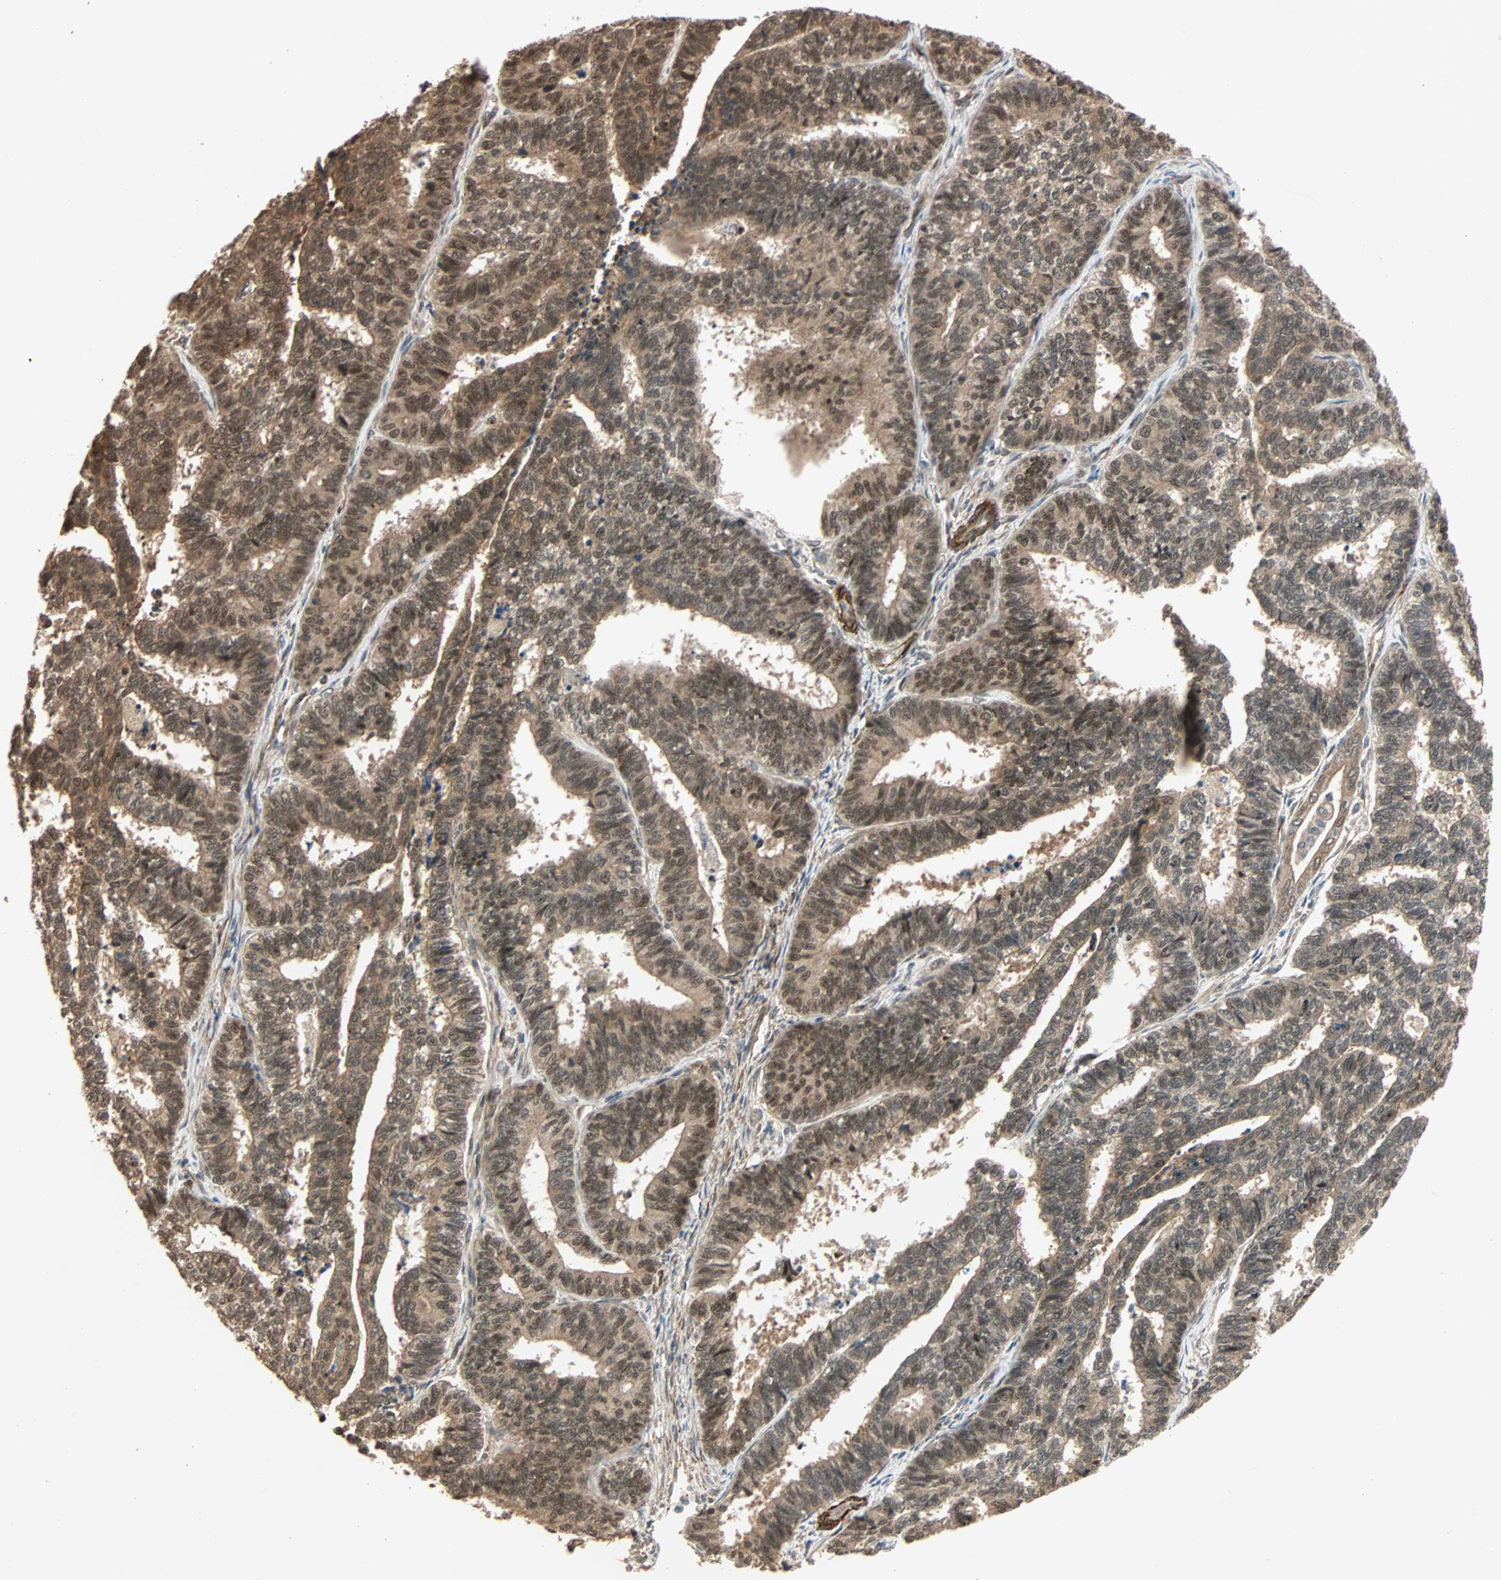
{"staining": {"intensity": "moderate", "quantity": ">75%", "location": "cytoplasmic/membranous,nuclear"}, "tissue": "endometrial cancer", "cell_type": "Tumor cells", "image_type": "cancer", "snomed": [{"axis": "morphology", "description": "Adenocarcinoma, NOS"}, {"axis": "topography", "description": "Endometrium"}], "caption": "IHC of human endometrial cancer exhibits medium levels of moderate cytoplasmic/membranous and nuclear positivity in about >75% of tumor cells.", "gene": "QSER1", "patient": {"sex": "female", "age": 70}}